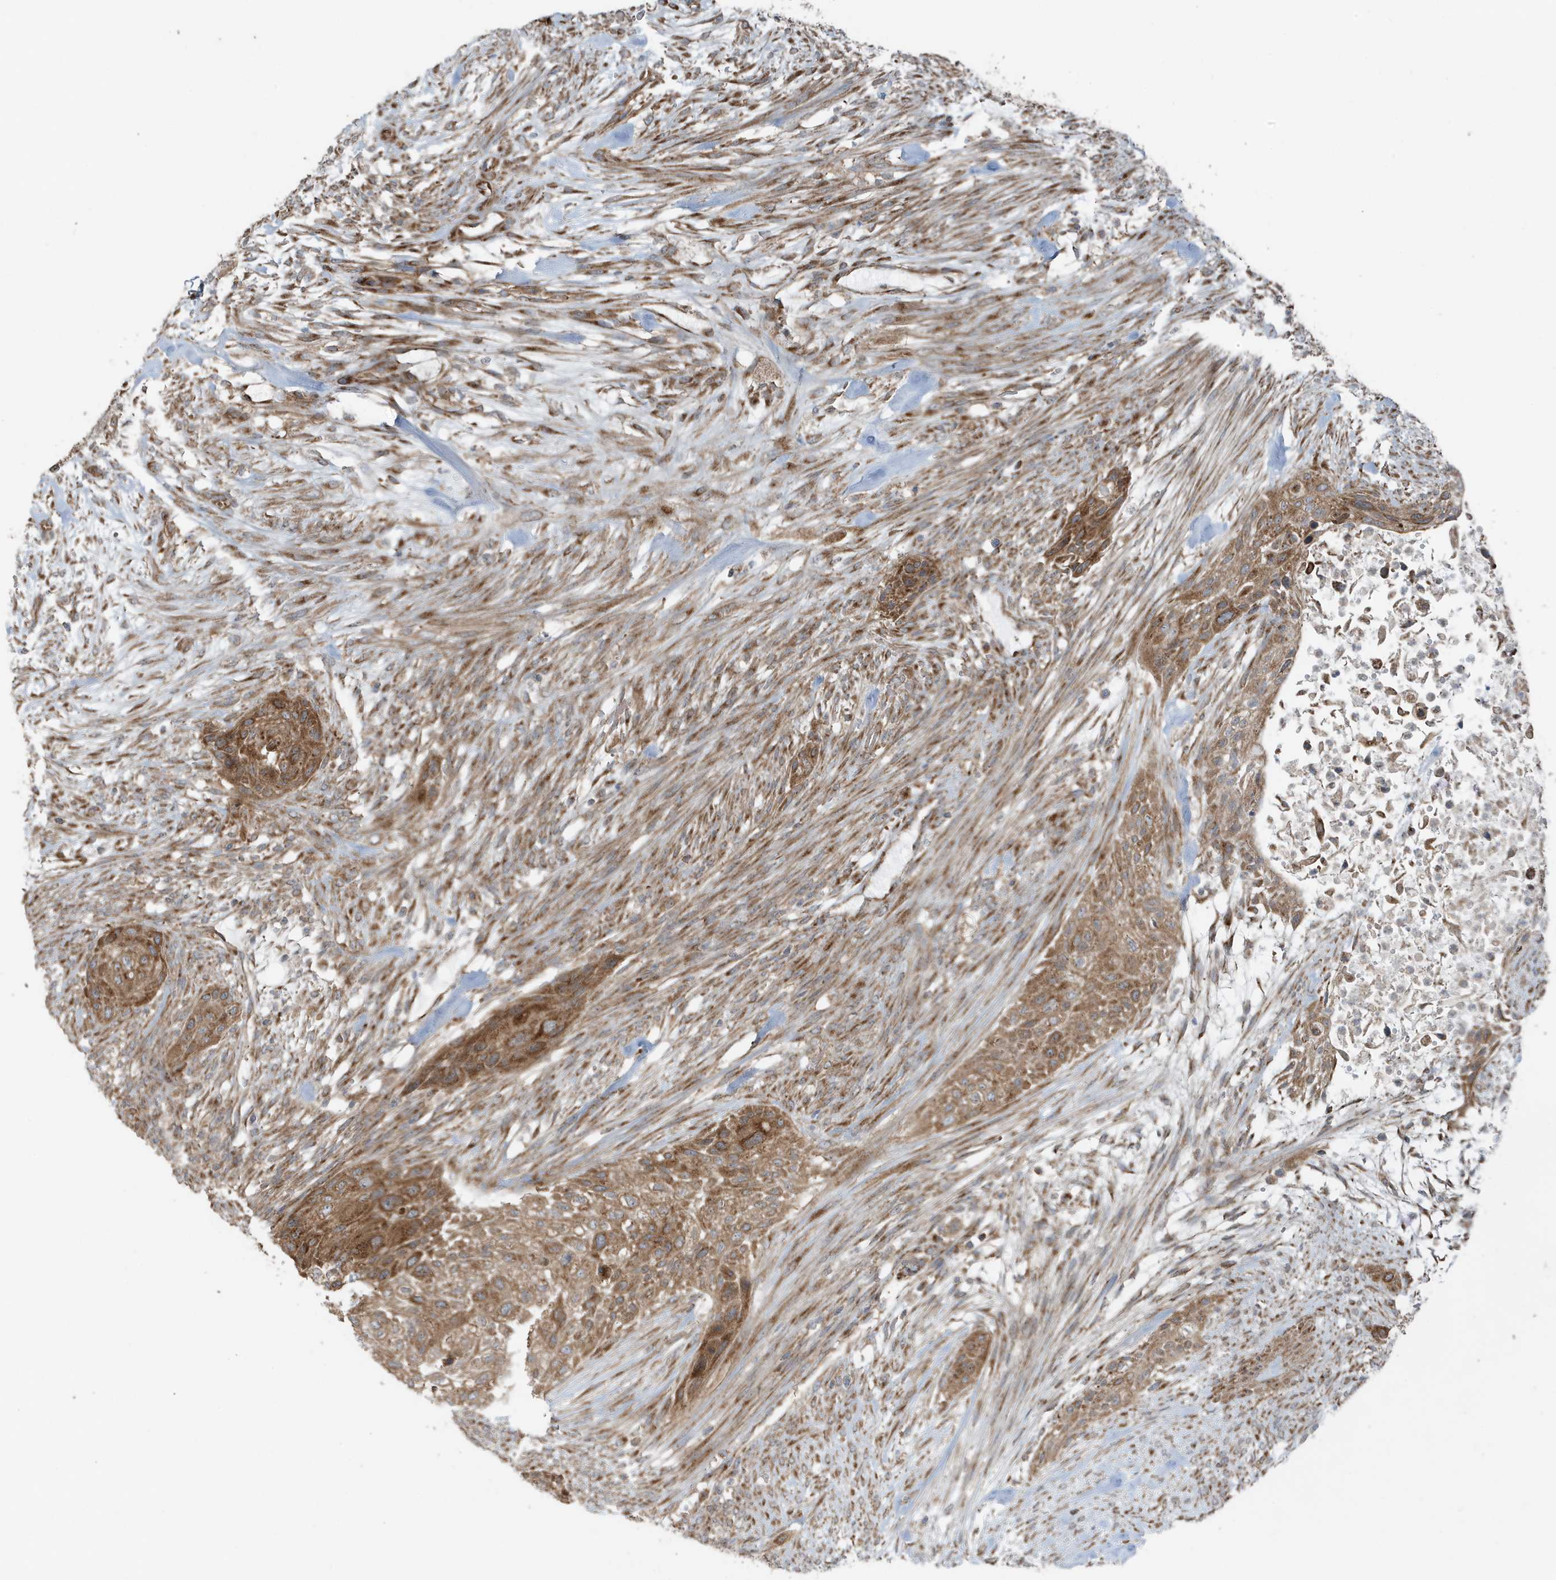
{"staining": {"intensity": "moderate", "quantity": ">75%", "location": "cytoplasmic/membranous"}, "tissue": "urothelial cancer", "cell_type": "Tumor cells", "image_type": "cancer", "snomed": [{"axis": "morphology", "description": "Urothelial carcinoma, High grade"}, {"axis": "topography", "description": "Urinary bladder"}], "caption": "Protein staining of urothelial cancer tissue demonstrates moderate cytoplasmic/membranous staining in approximately >75% of tumor cells.", "gene": "GOLGA4", "patient": {"sex": "male", "age": 35}}